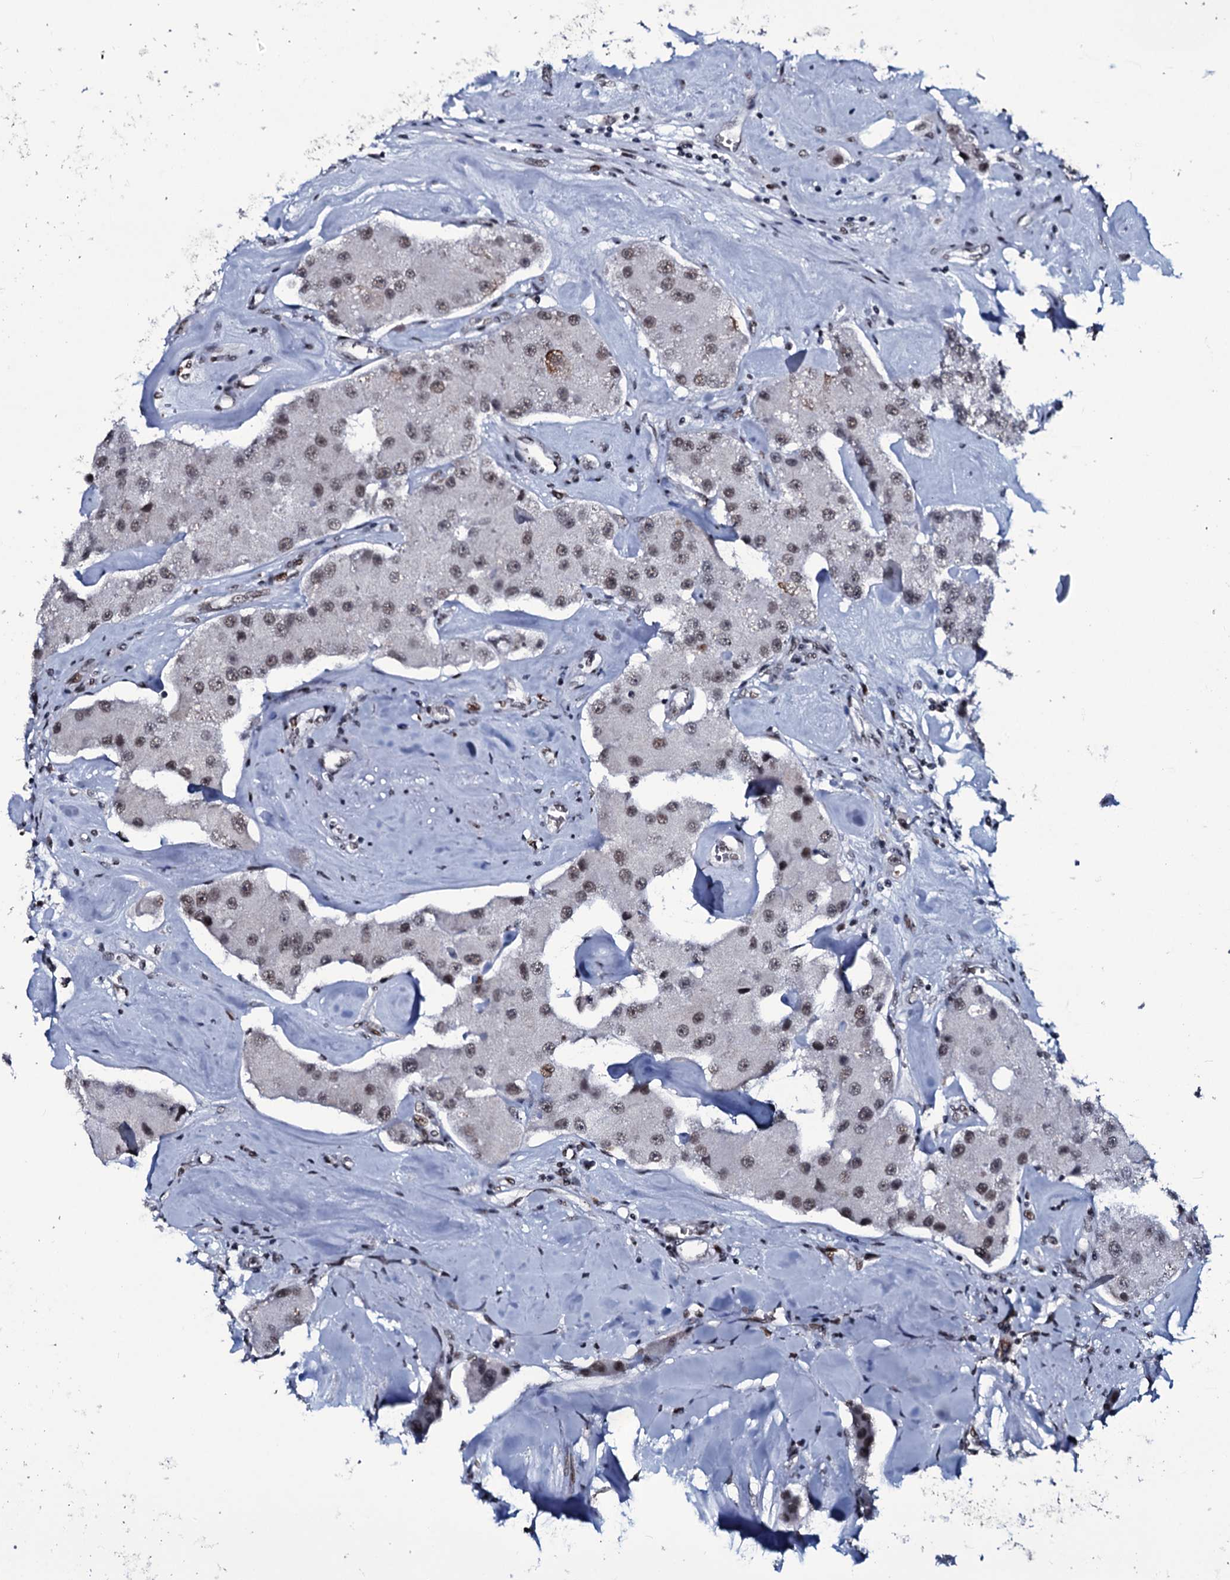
{"staining": {"intensity": "moderate", "quantity": ">75%", "location": "nuclear"}, "tissue": "carcinoid", "cell_type": "Tumor cells", "image_type": "cancer", "snomed": [{"axis": "morphology", "description": "Carcinoid, malignant, NOS"}, {"axis": "topography", "description": "Pancreas"}], "caption": "This photomicrograph reveals IHC staining of human carcinoid (malignant), with medium moderate nuclear expression in about >75% of tumor cells.", "gene": "ZMIZ2", "patient": {"sex": "male", "age": 41}}